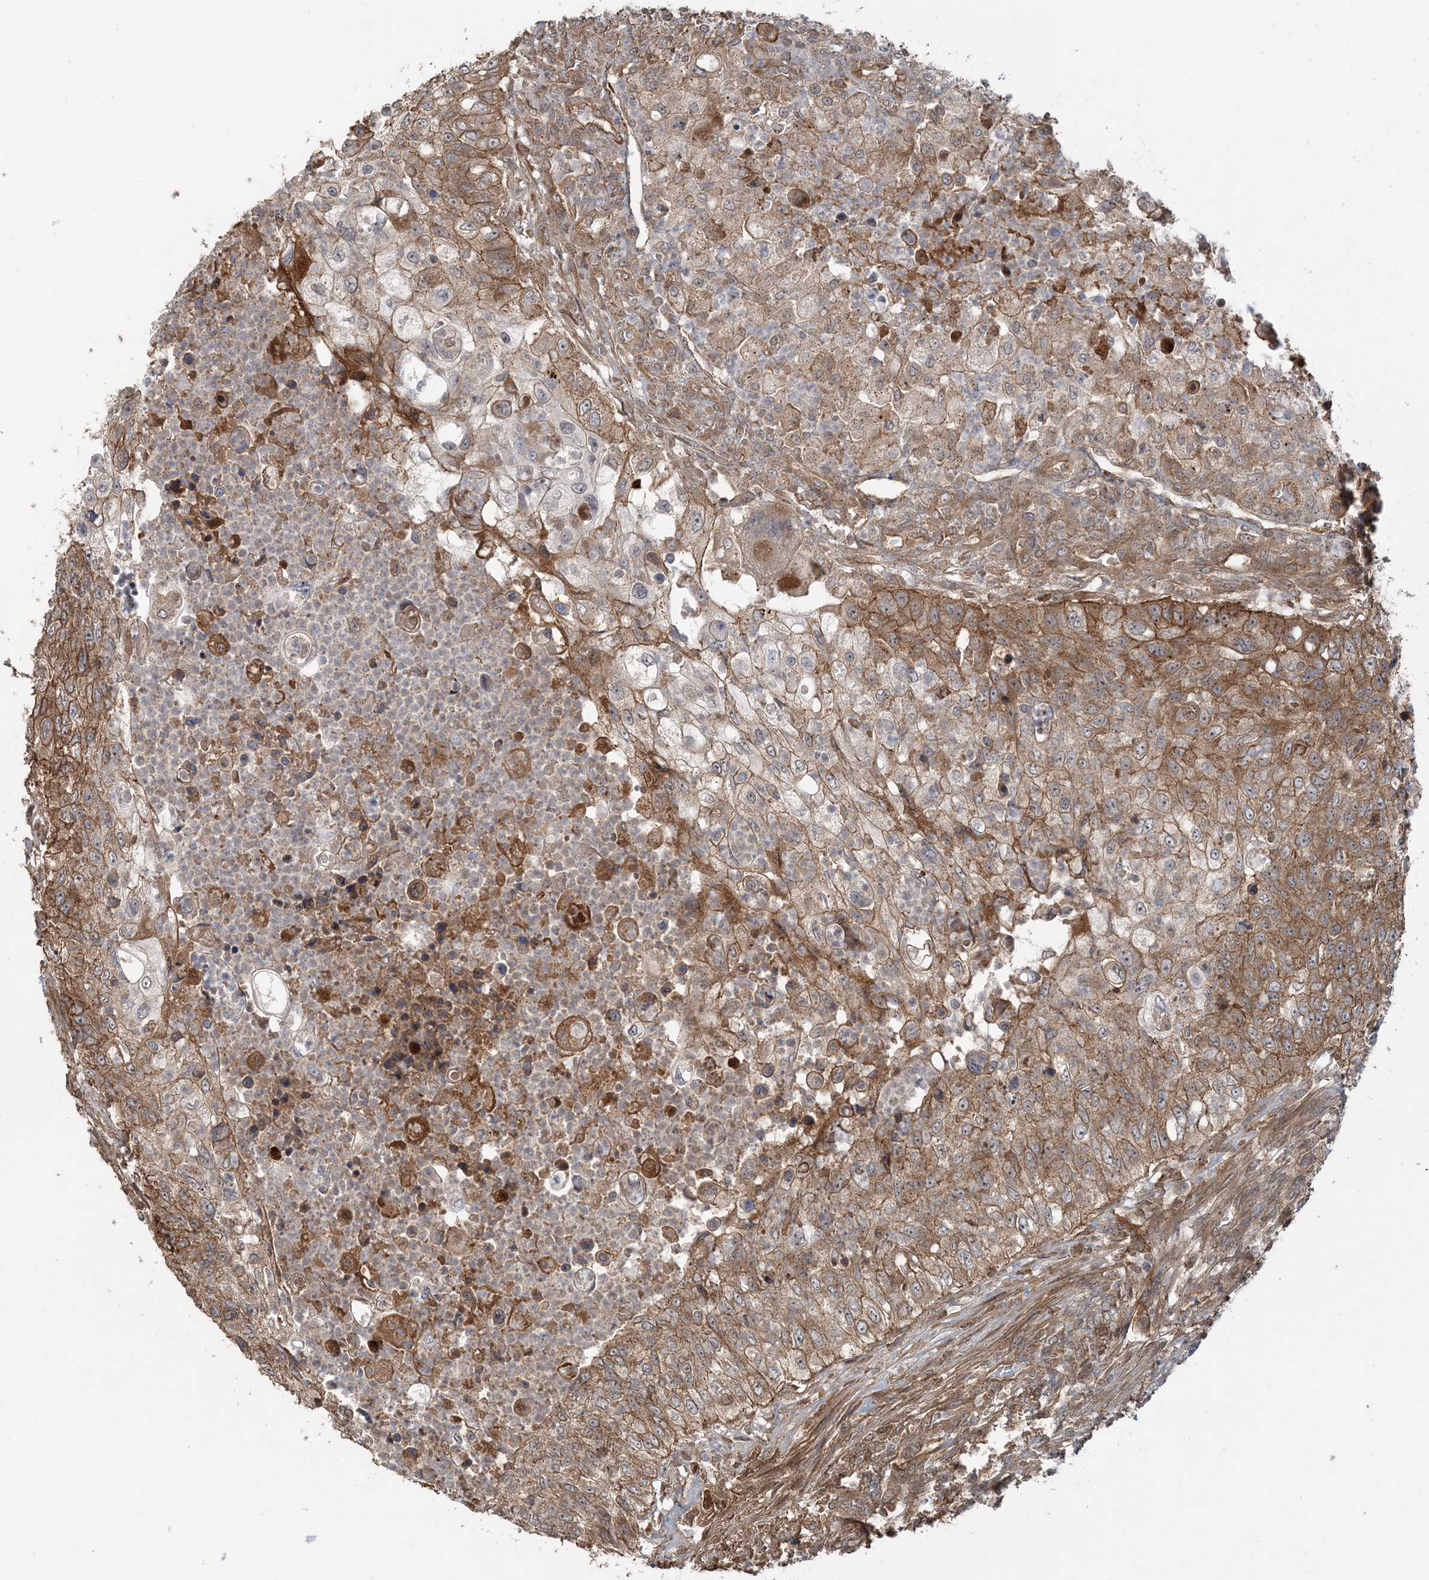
{"staining": {"intensity": "moderate", "quantity": ">75%", "location": "cytoplasmic/membranous"}, "tissue": "urothelial cancer", "cell_type": "Tumor cells", "image_type": "cancer", "snomed": [{"axis": "morphology", "description": "Urothelial carcinoma, High grade"}, {"axis": "topography", "description": "Urinary bladder"}], "caption": "This is an image of immunohistochemistry (IHC) staining of urothelial cancer, which shows moderate expression in the cytoplasmic/membranous of tumor cells.", "gene": "STIM2", "patient": {"sex": "female", "age": 60}}